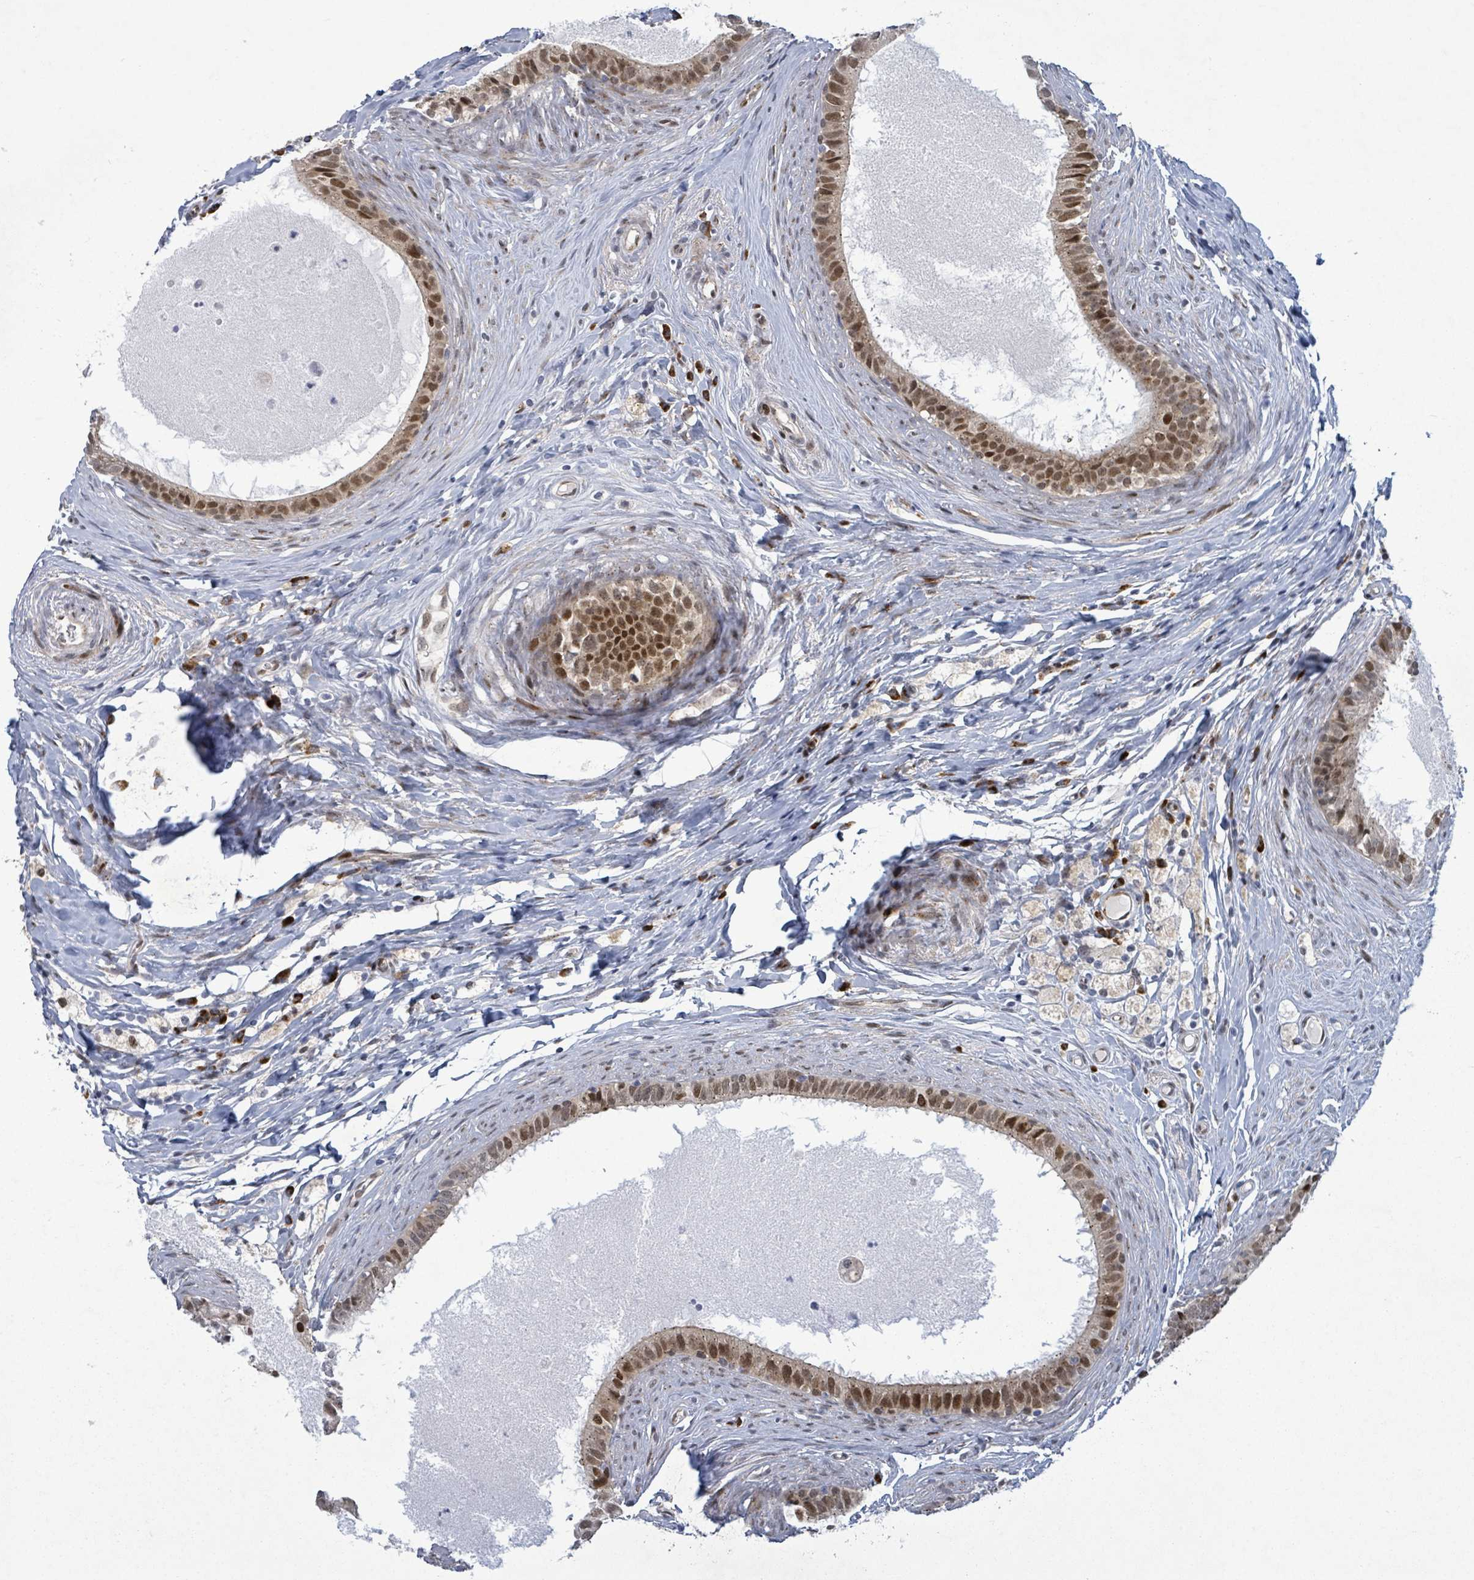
{"staining": {"intensity": "moderate", "quantity": ">75%", "location": "nuclear"}, "tissue": "epididymis", "cell_type": "Glandular cells", "image_type": "normal", "snomed": [{"axis": "morphology", "description": "Normal tissue, NOS"}, {"axis": "topography", "description": "Epididymis"}], "caption": "Epididymis stained with DAB (3,3'-diaminobenzidine) immunohistochemistry (IHC) displays medium levels of moderate nuclear staining in approximately >75% of glandular cells.", "gene": "TUSC1", "patient": {"sex": "male", "age": 80}}